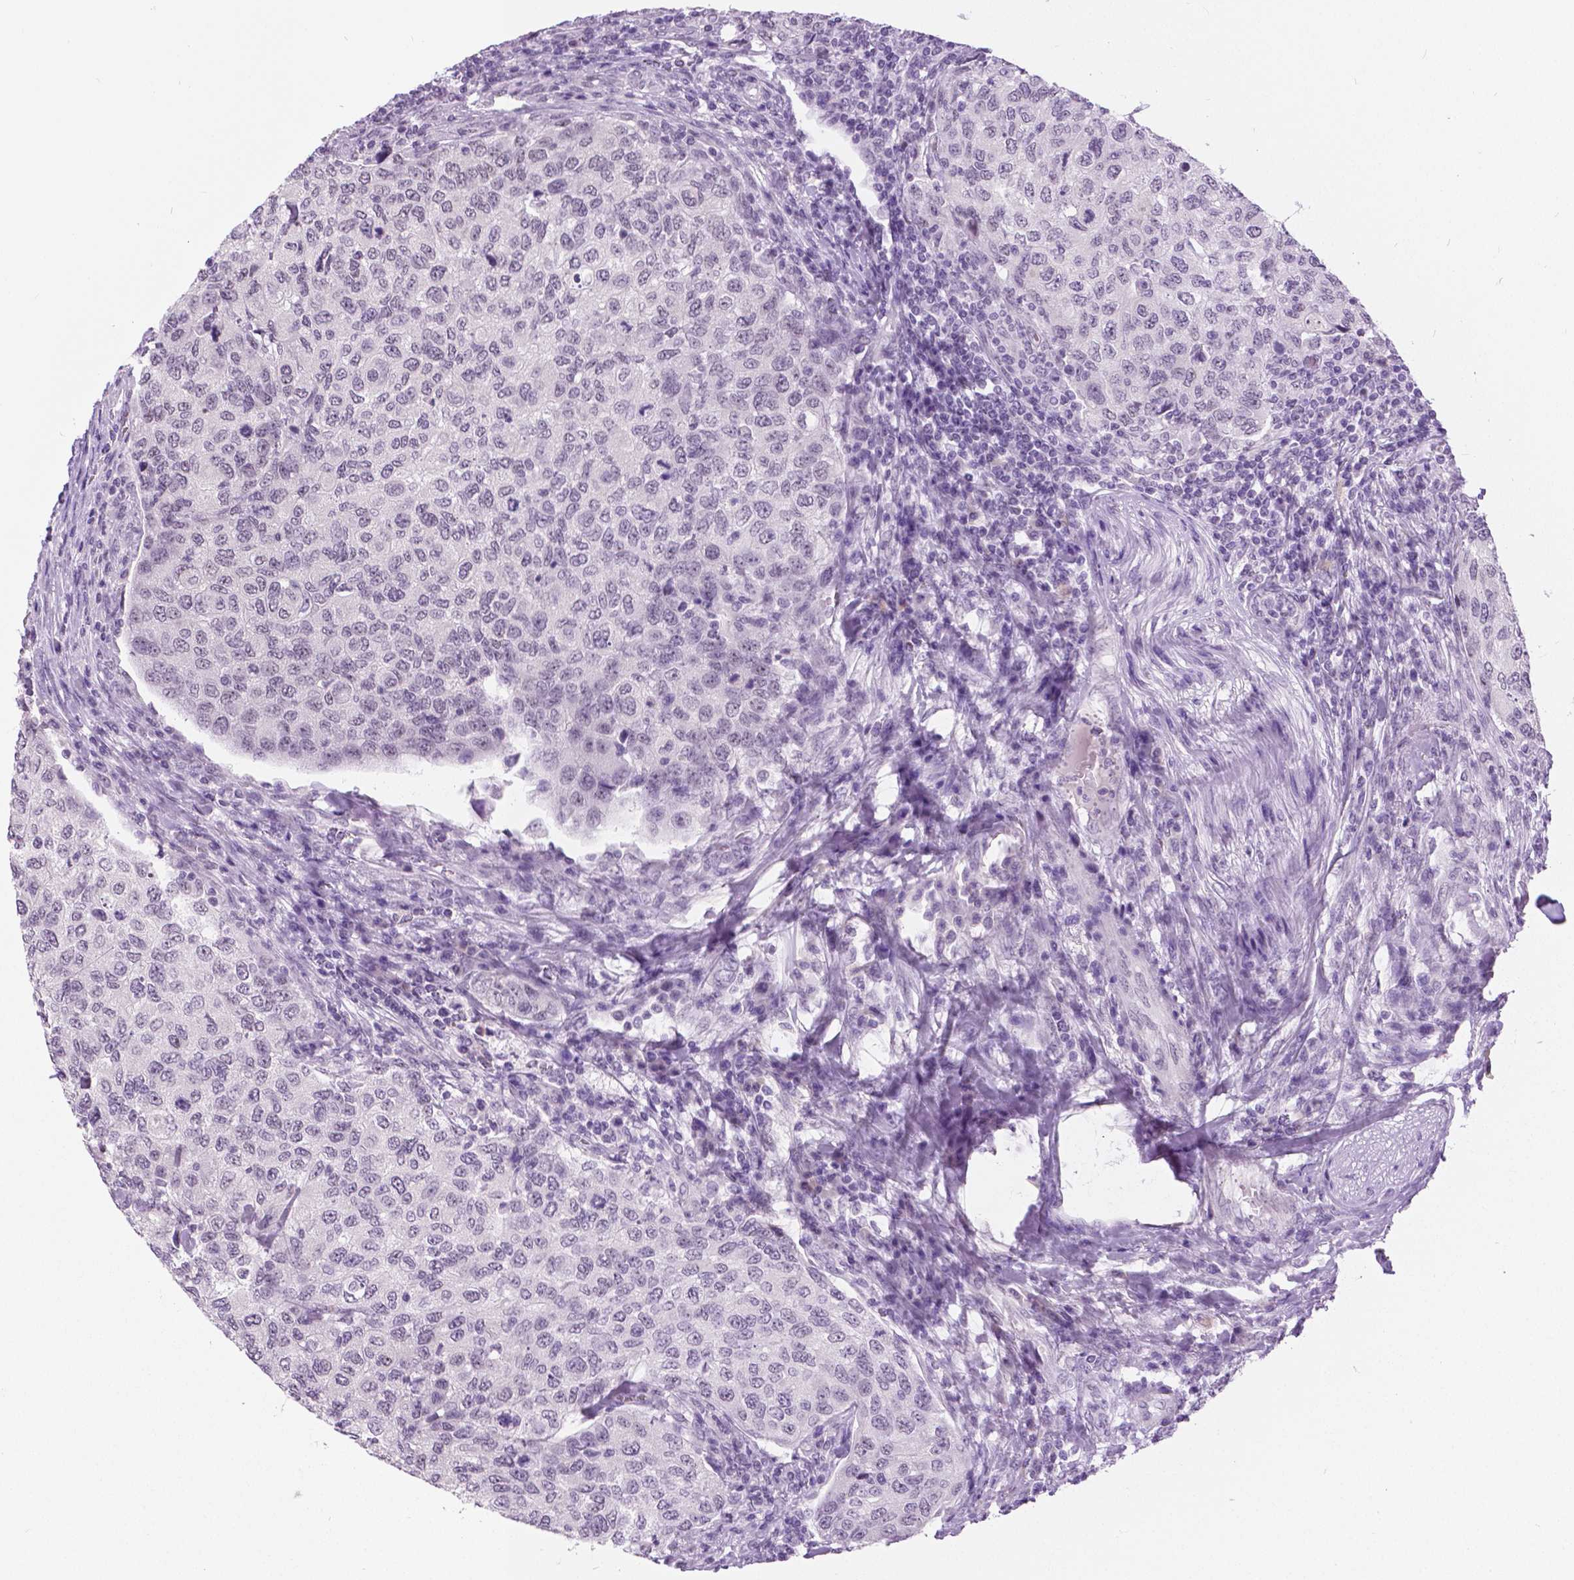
{"staining": {"intensity": "negative", "quantity": "none", "location": "none"}, "tissue": "urothelial cancer", "cell_type": "Tumor cells", "image_type": "cancer", "snomed": [{"axis": "morphology", "description": "Urothelial carcinoma, High grade"}, {"axis": "topography", "description": "Urinary bladder"}], "caption": "The image exhibits no significant expression in tumor cells of urothelial cancer.", "gene": "MYOM1", "patient": {"sex": "female", "age": 78}}